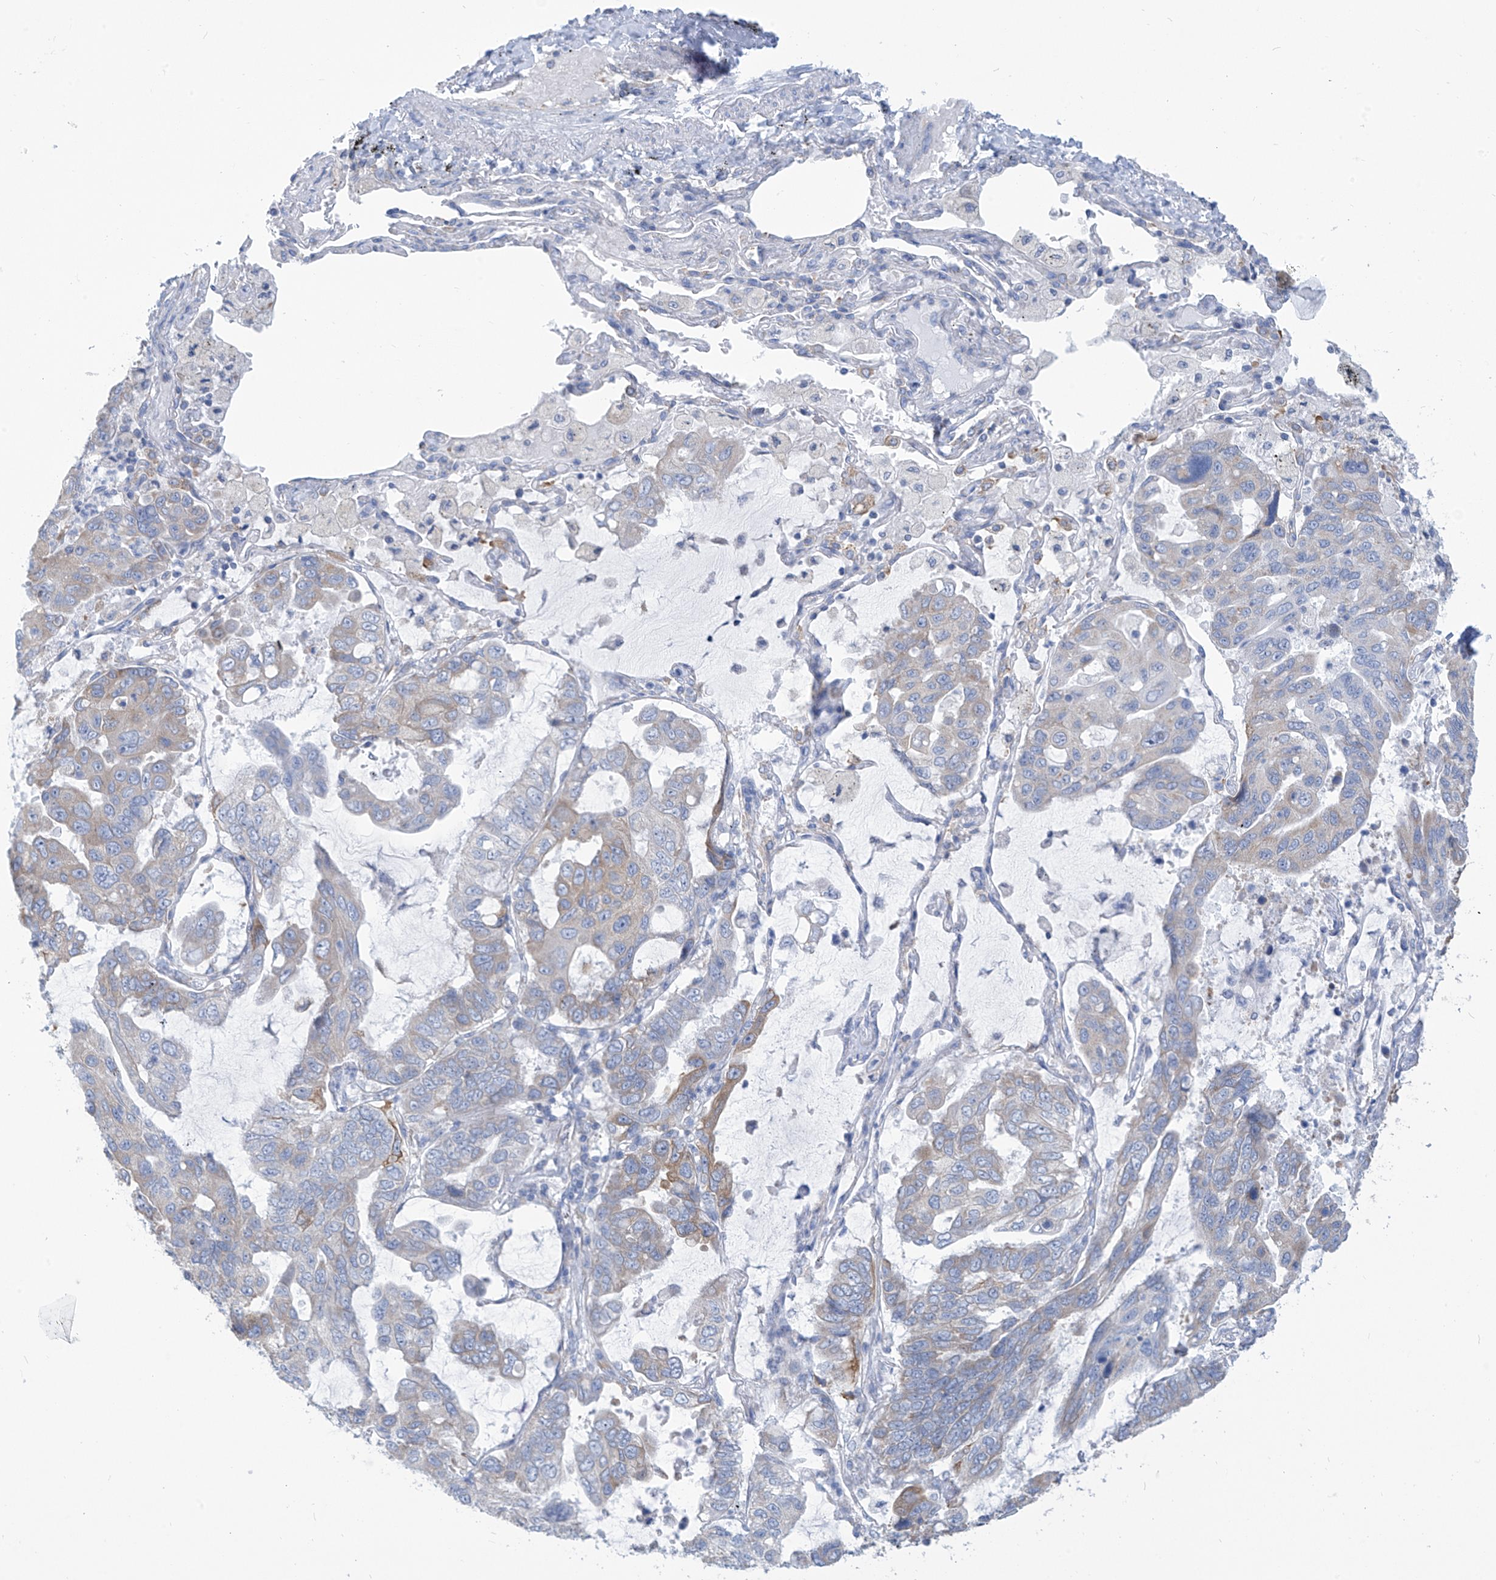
{"staining": {"intensity": "moderate", "quantity": "<25%", "location": "cytoplasmic/membranous"}, "tissue": "lung cancer", "cell_type": "Tumor cells", "image_type": "cancer", "snomed": [{"axis": "morphology", "description": "Adenocarcinoma, NOS"}, {"axis": "topography", "description": "Lung"}], "caption": "Lung cancer tissue shows moderate cytoplasmic/membranous positivity in about <25% of tumor cells, visualized by immunohistochemistry.", "gene": "RCN2", "patient": {"sex": "male", "age": 64}}